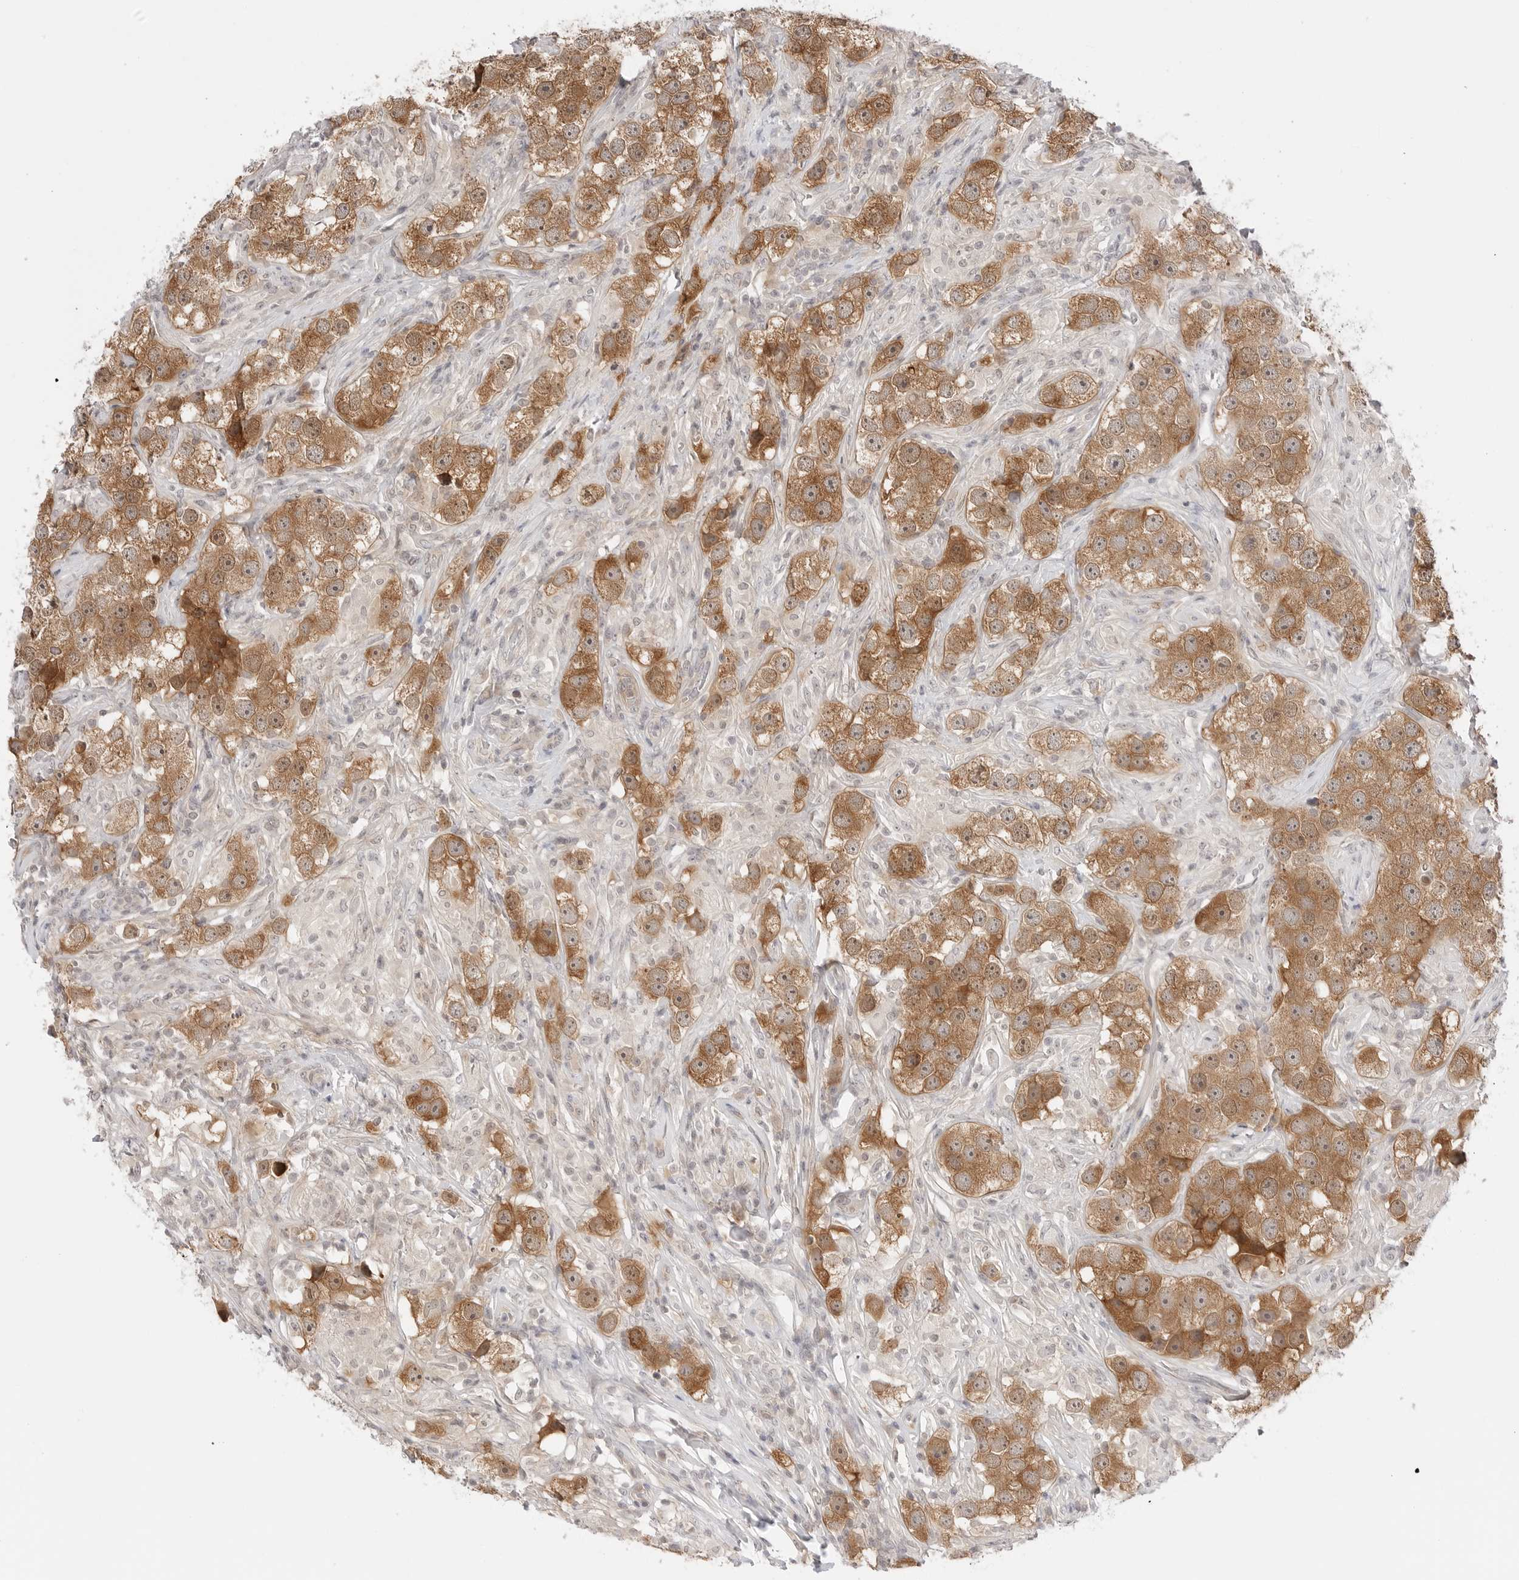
{"staining": {"intensity": "moderate", "quantity": ">75%", "location": "cytoplasmic/membranous"}, "tissue": "testis cancer", "cell_type": "Tumor cells", "image_type": "cancer", "snomed": [{"axis": "morphology", "description": "Seminoma, NOS"}, {"axis": "topography", "description": "Testis"}], "caption": "A brown stain labels moderate cytoplasmic/membranous positivity of a protein in testis cancer (seminoma) tumor cells.", "gene": "NUDC", "patient": {"sex": "male", "age": 49}}